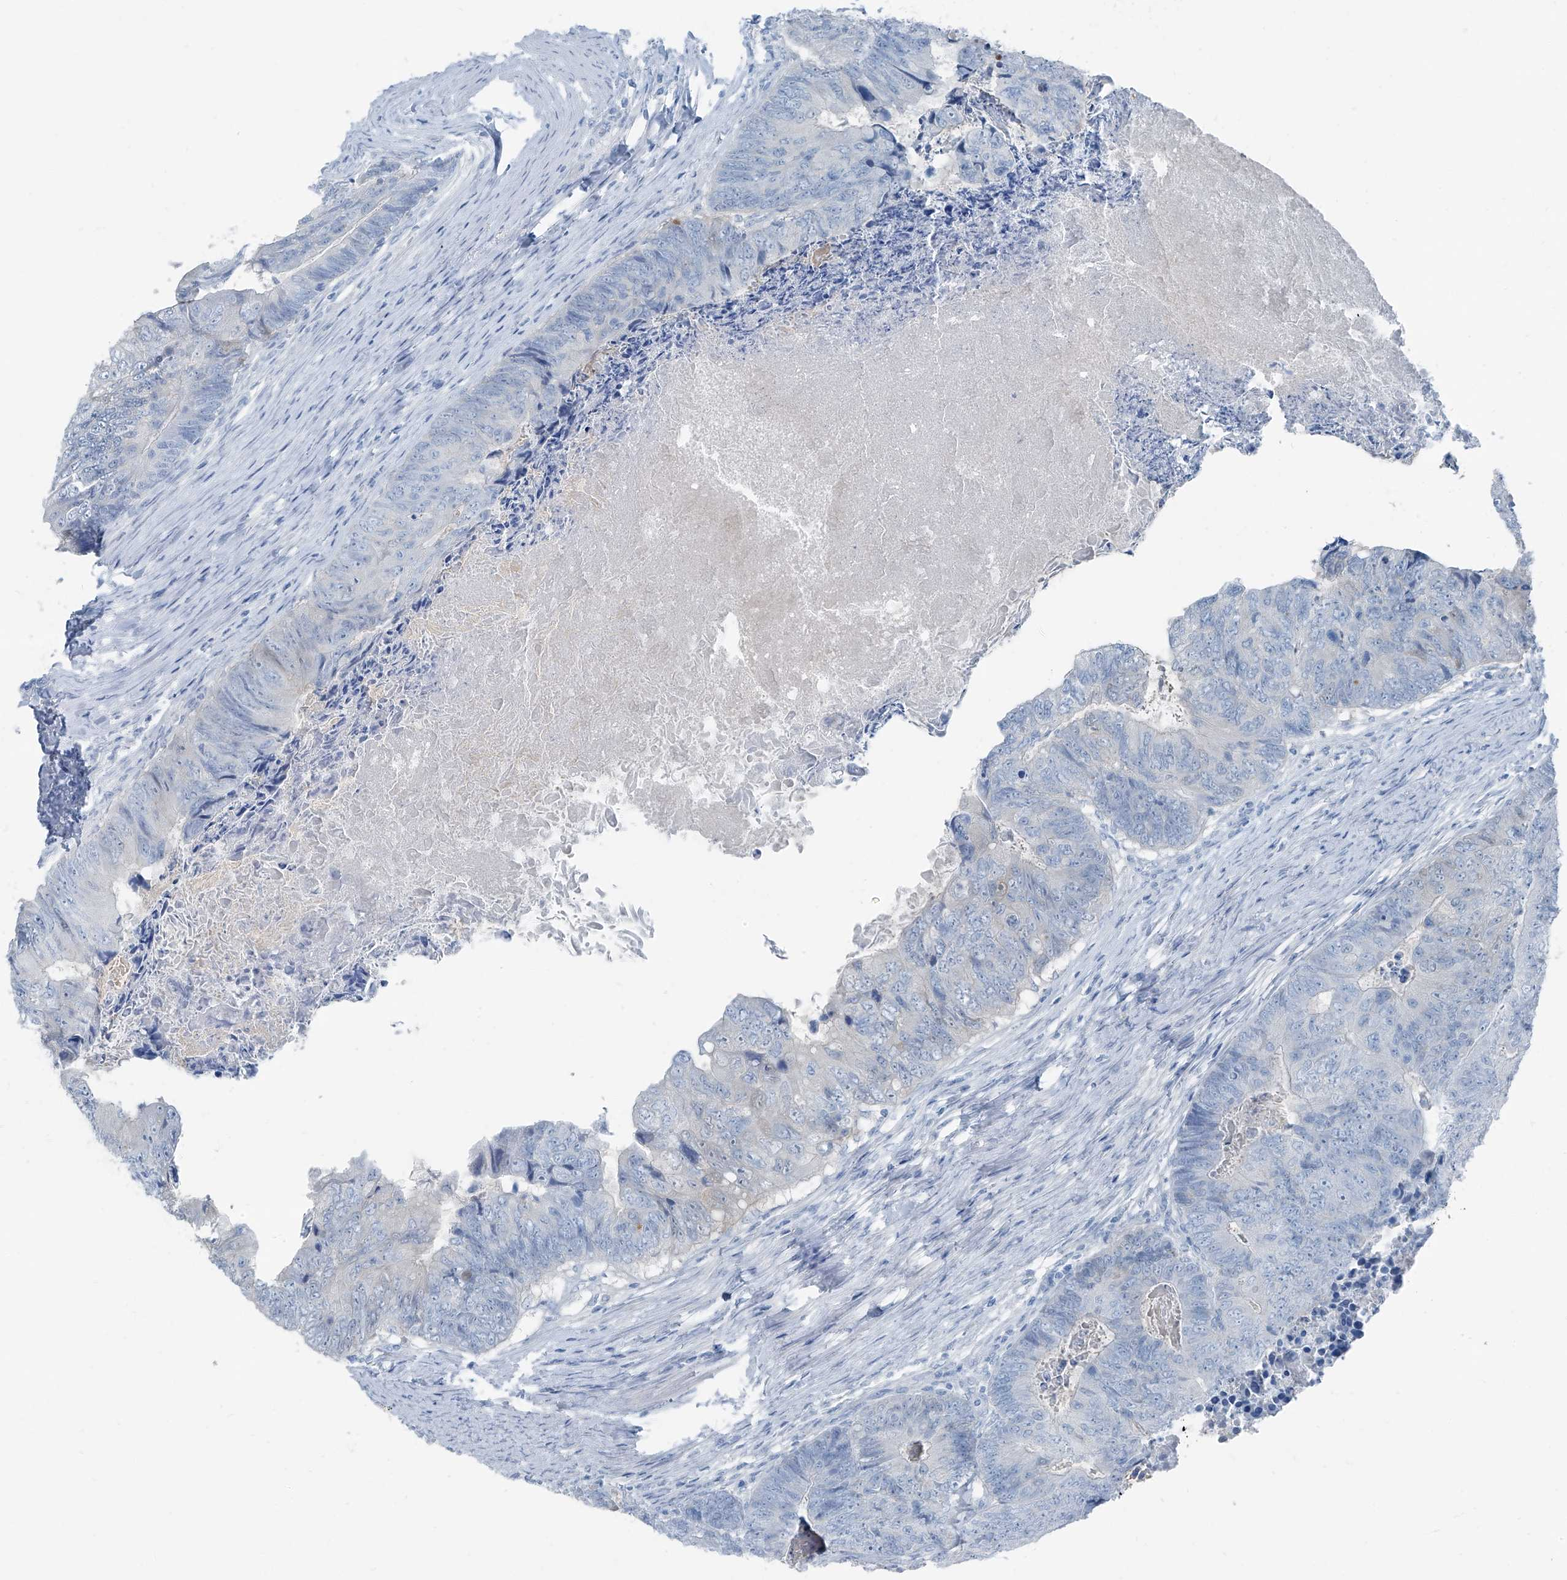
{"staining": {"intensity": "negative", "quantity": "none", "location": "none"}, "tissue": "colorectal cancer", "cell_type": "Tumor cells", "image_type": "cancer", "snomed": [{"axis": "morphology", "description": "Adenocarcinoma, NOS"}, {"axis": "topography", "description": "Colon"}], "caption": "A histopathology image of colorectal adenocarcinoma stained for a protein exhibits no brown staining in tumor cells.", "gene": "RGN", "patient": {"sex": "female", "age": 67}}